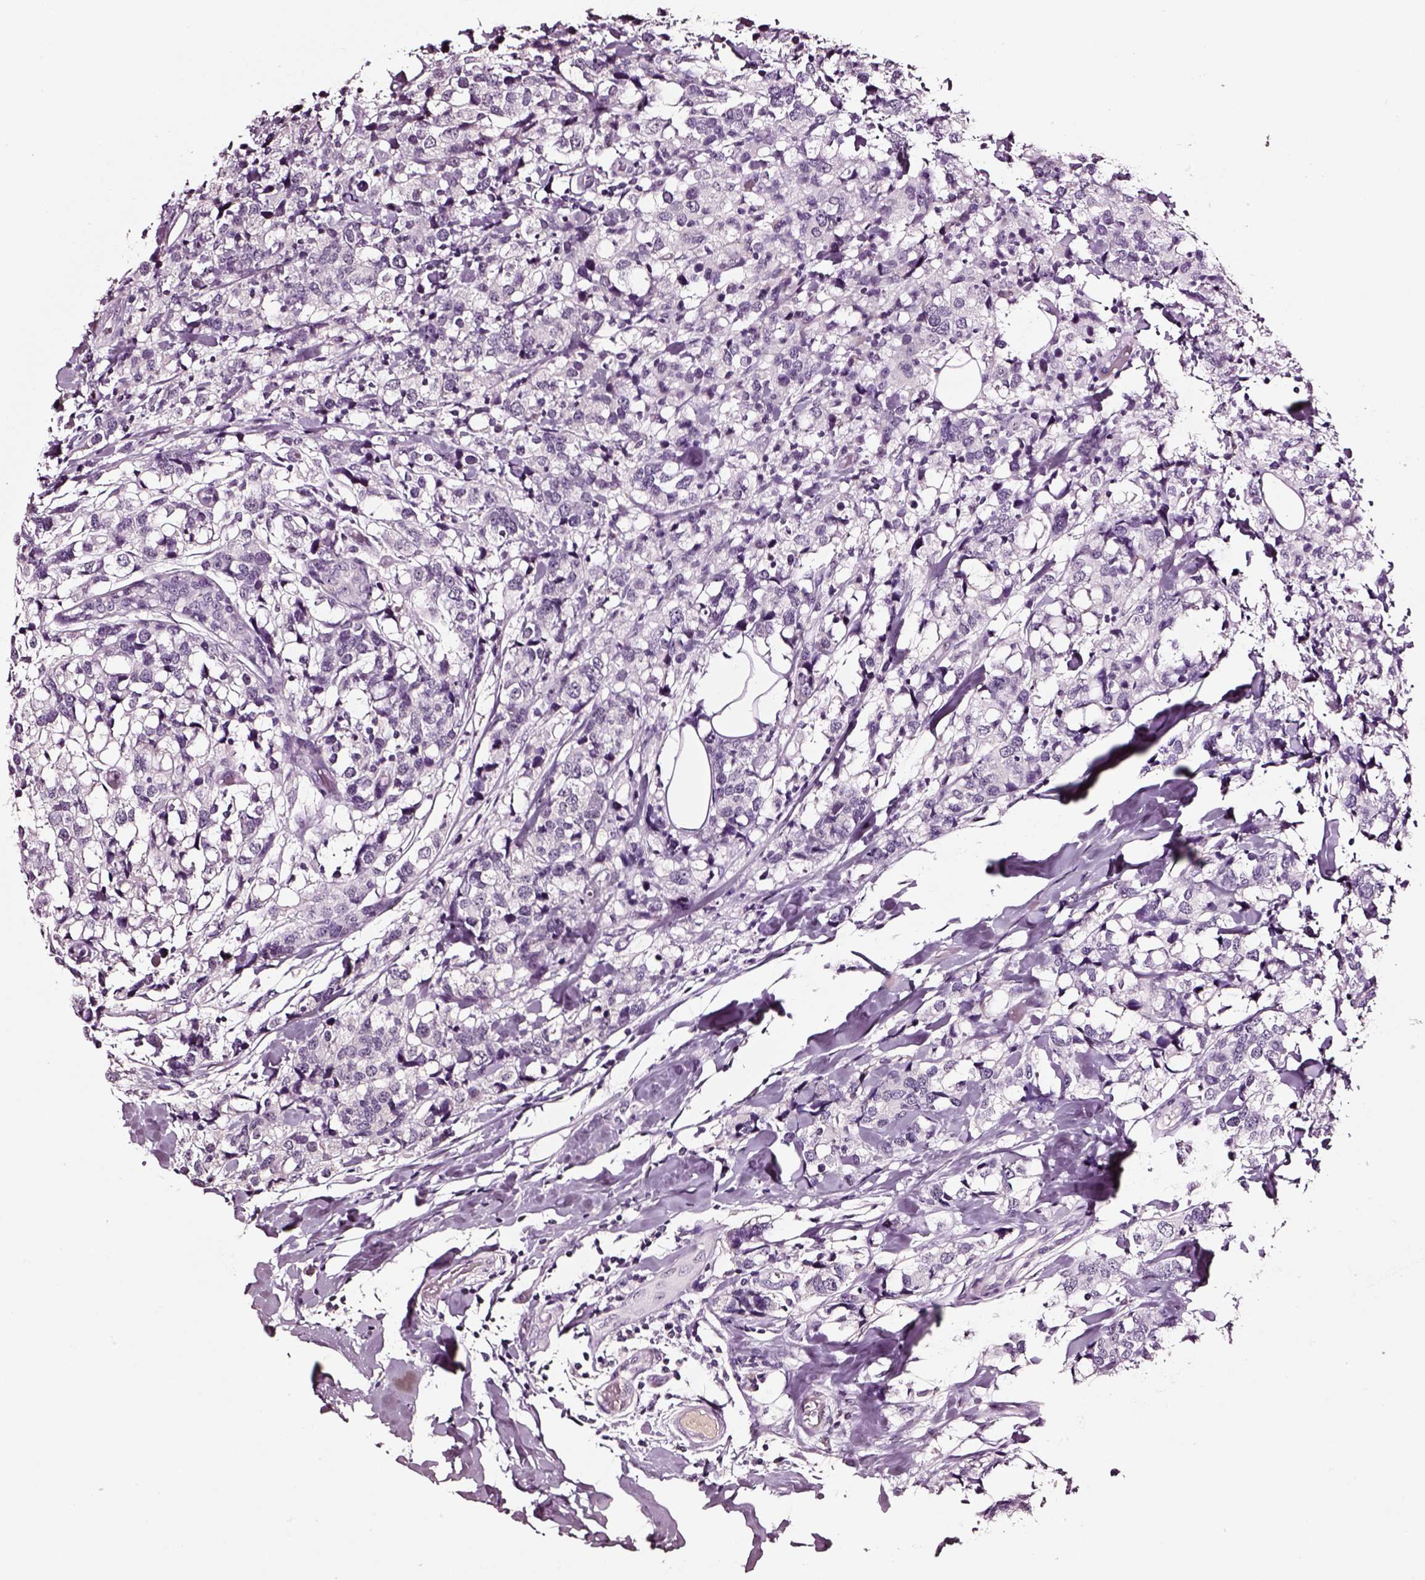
{"staining": {"intensity": "negative", "quantity": "none", "location": "none"}, "tissue": "breast cancer", "cell_type": "Tumor cells", "image_type": "cancer", "snomed": [{"axis": "morphology", "description": "Lobular carcinoma"}, {"axis": "topography", "description": "Breast"}], "caption": "IHC photomicrograph of neoplastic tissue: human lobular carcinoma (breast) stained with DAB demonstrates no significant protein positivity in tumor cells.", "gene": "SMIM17", "patient": {"sex": "female", "age": 59}}